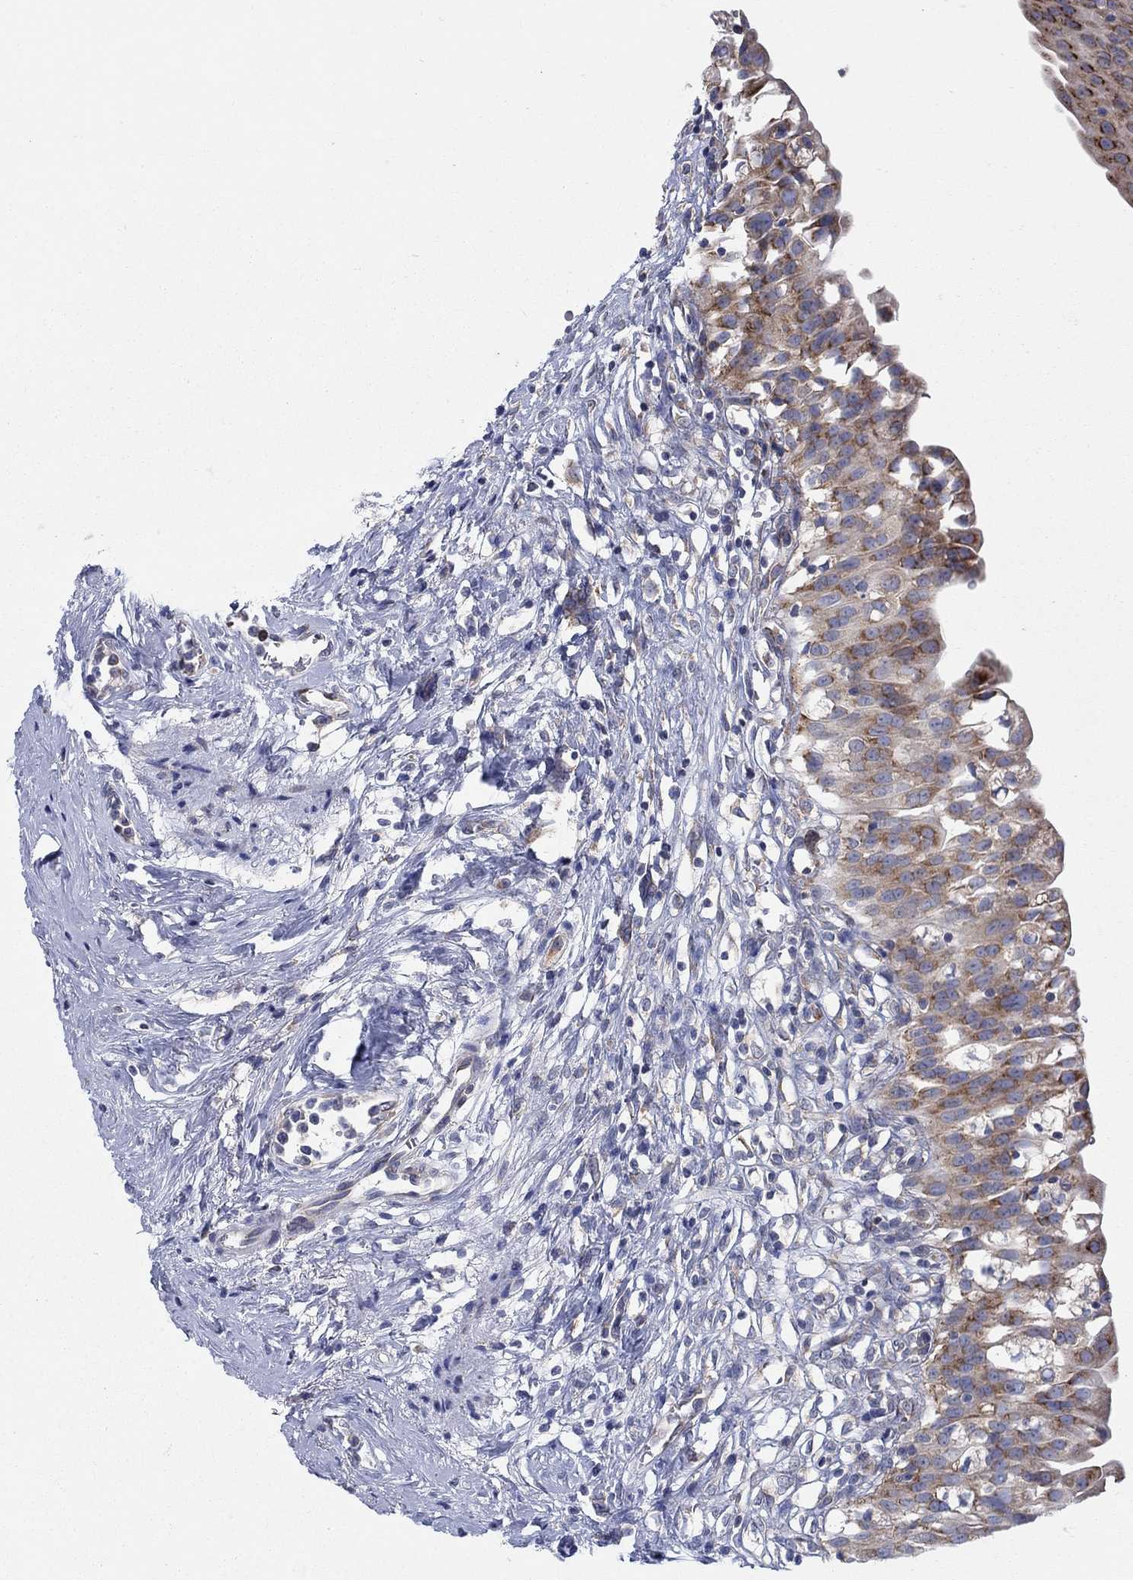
{"staining": {"intensity": "strong", "quantity": "25%-75%", "location": "cytoplasmic/membranous"}, "tissue": "urinary bladder", "cell_type": "Urothelial cells", "image_type": "normal", "snomed": [{"axis": "morphology", "description": "Normal tissue, NOS"}, {"axis": "topography", "description": "Urinary bladder"}], "caption": "High-power microscopy captured an IHC micrograph of unremarkable urinary bladder, revealing strong cytoplasmic/membranous positivity in about 25%-75% of urothelial cells.", "gene": "TMEM59", "patient": {"sex": "male", "age": 76}}